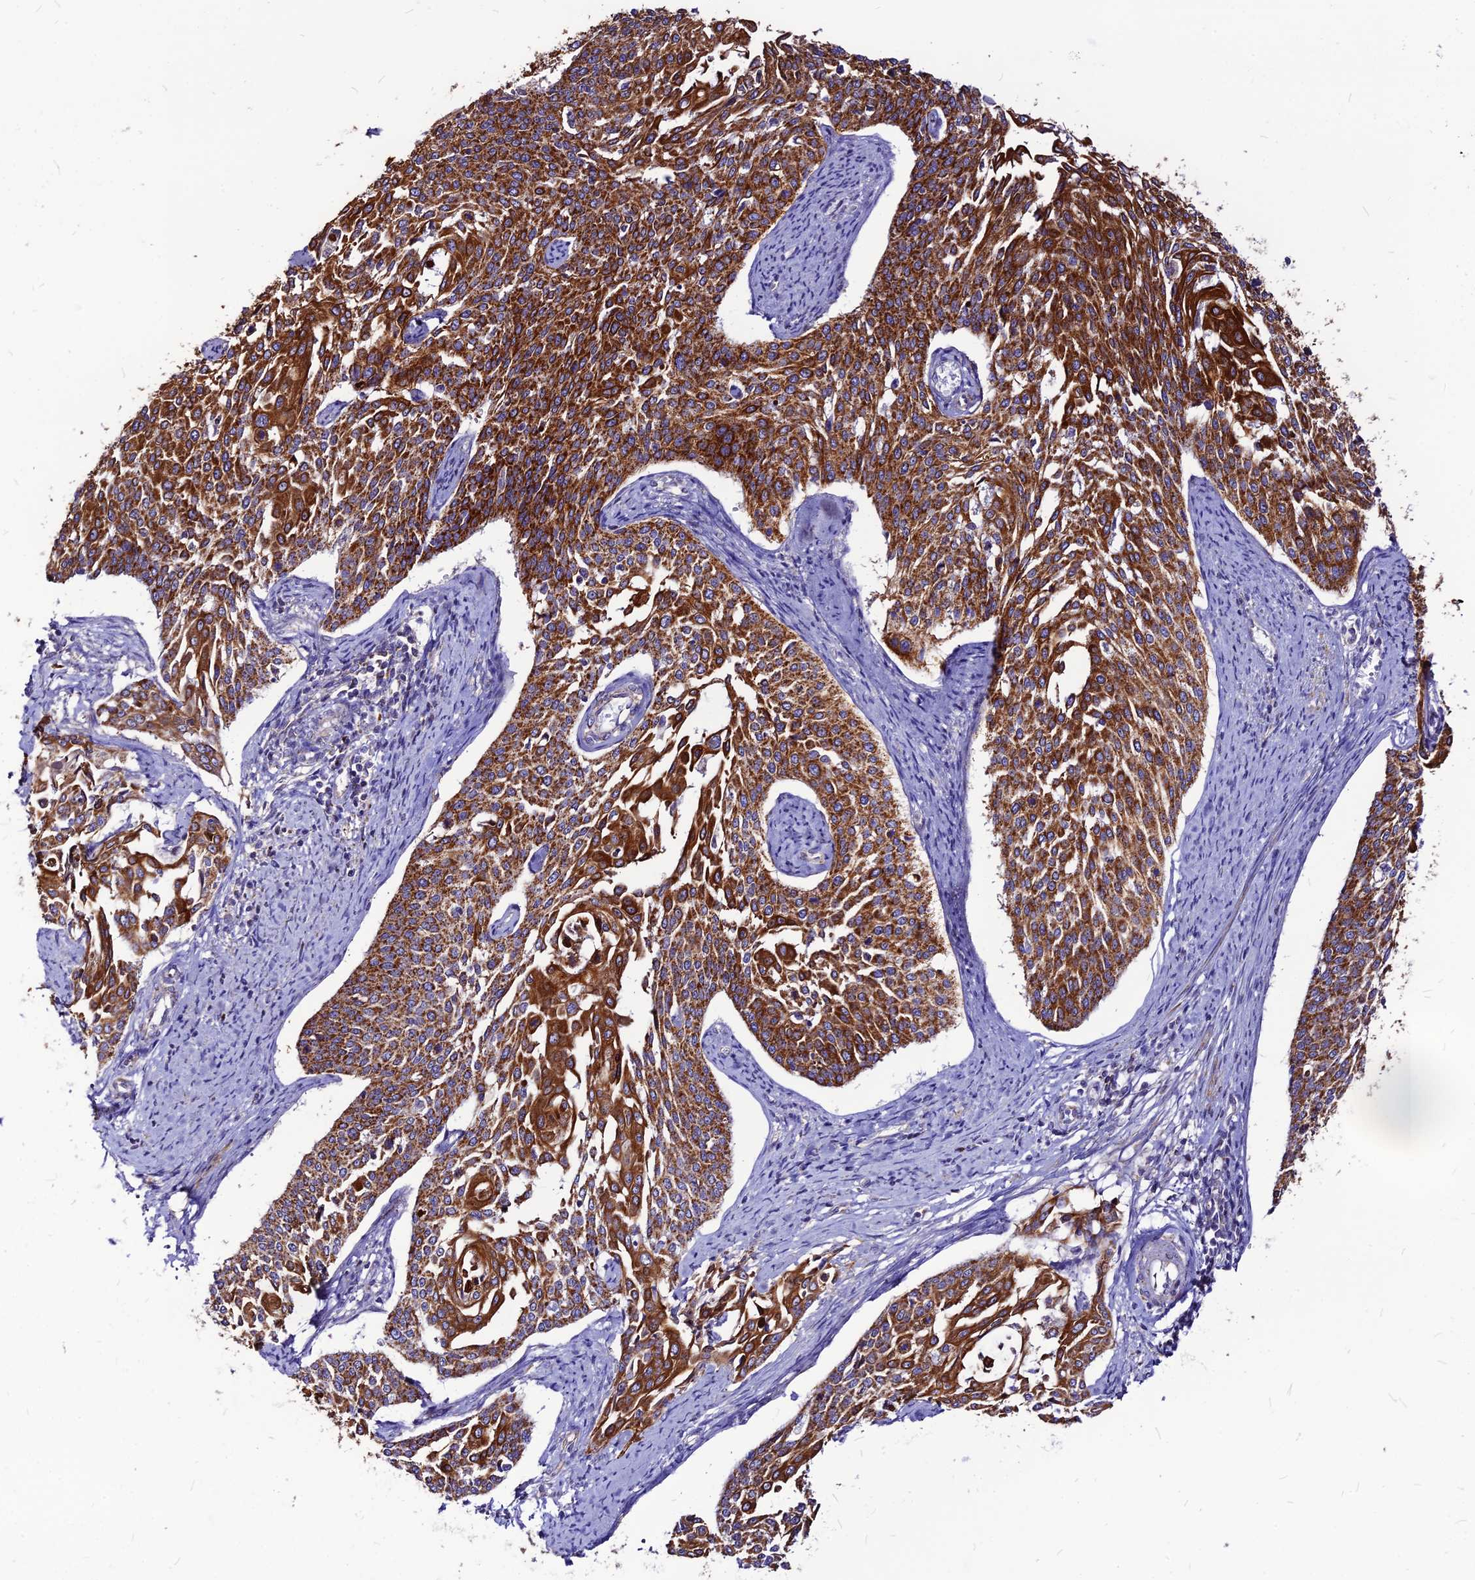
{"staining": {"intensity": "strong", "quantity": ">75%", "location": "cytoplasmic/membranous"}, "tissue": "cervical cancer", "cell_type": "Tumor cells", "image_type": "cancer", "snomed": [{"axis": "morphology", "description": "Squamous cell carcinoma, NOS"}, {"axis": "topography", "description": "Cervix"}], "caption": "This histopathology image reveals cervical cancer stained with immunohistochemistry to label a protein in brown. The cytoplasmic/membranous of tumor cells show strong positivity for the protein. Nuclei are counter-stained blue.", "gene": "ECI1", "patient": {"sex": "female", "age": 44}}